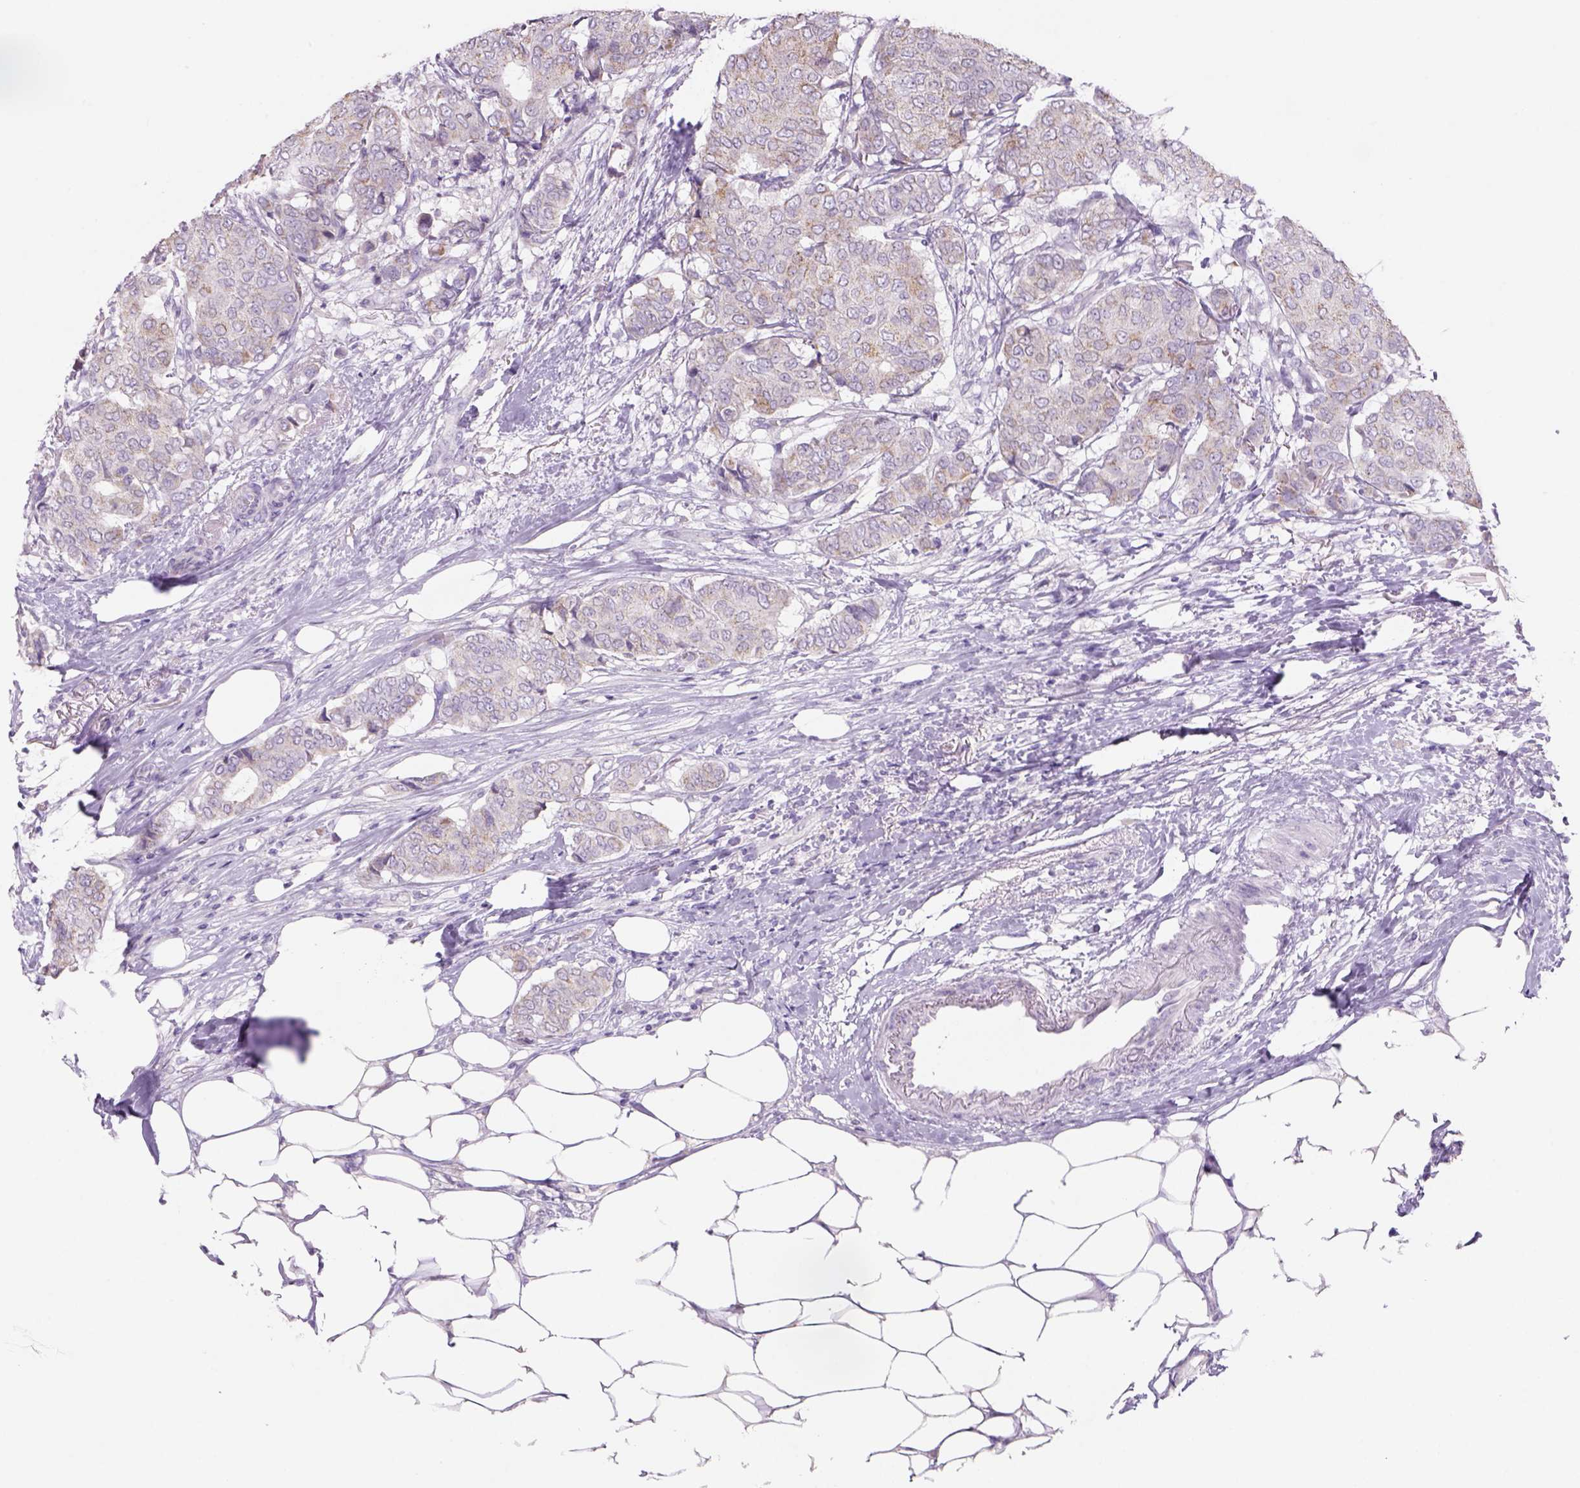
{"staining": {"intensity": "weak", "quantity": "<25%", "location": "cytoplasmic/membranous"}, "tissue": "breast cancer", "cell_type": "Tumor cells", "image_type": "cancer", "snomed": [{"axis": "morphology", "description": "Duct carcinoma"}, {"axis": "topography", "description": "Breast"}], "caption": "This is an immunohistochemistry photomicrograph of human breast infiltrating ductal carcinoma. There is no positivity in tumor cells.", "gene": "ADGRV1", "patient": {"sex": "female", "age": 75}}